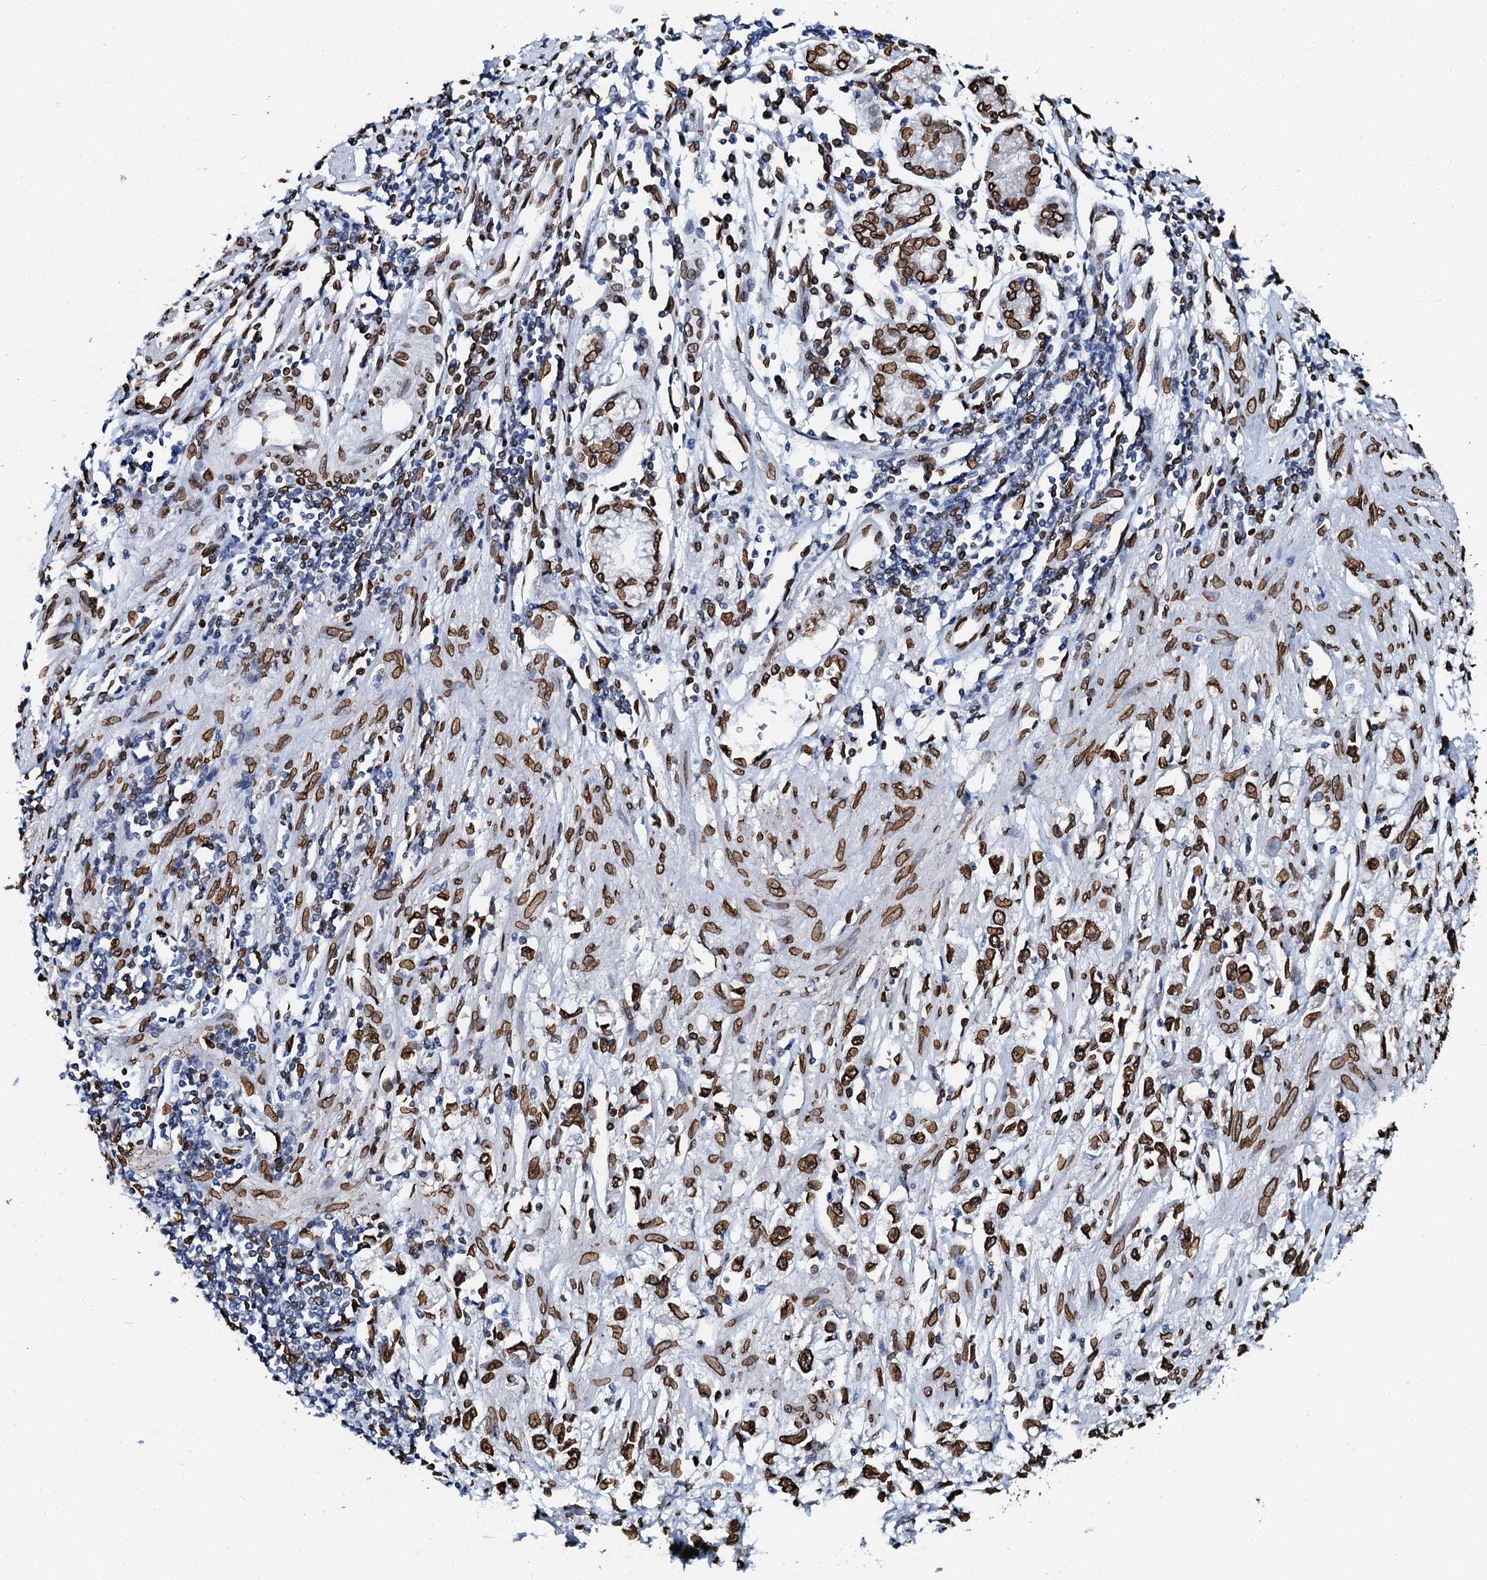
{"staining": {"intensity": "moderate", "quantity": ">75%", "location": "nuclear"}, "tissue": "stomach cancer", "cell_type": "Tumor cells", "image_type": "cancer", "snomed": [{"axis": "morphology", "description": "Adenocarcinoma, NOS"}, {"axis": "topography", "description": "Stomach"}], "caption": "Immunohistochemical staining of human stomach cancer exhibits medium levels of moderate nuclear protein expression in about >75% of tumor cells.", "gene": "KATNAL2", "patient": {"sex": "female", "age": 59}}